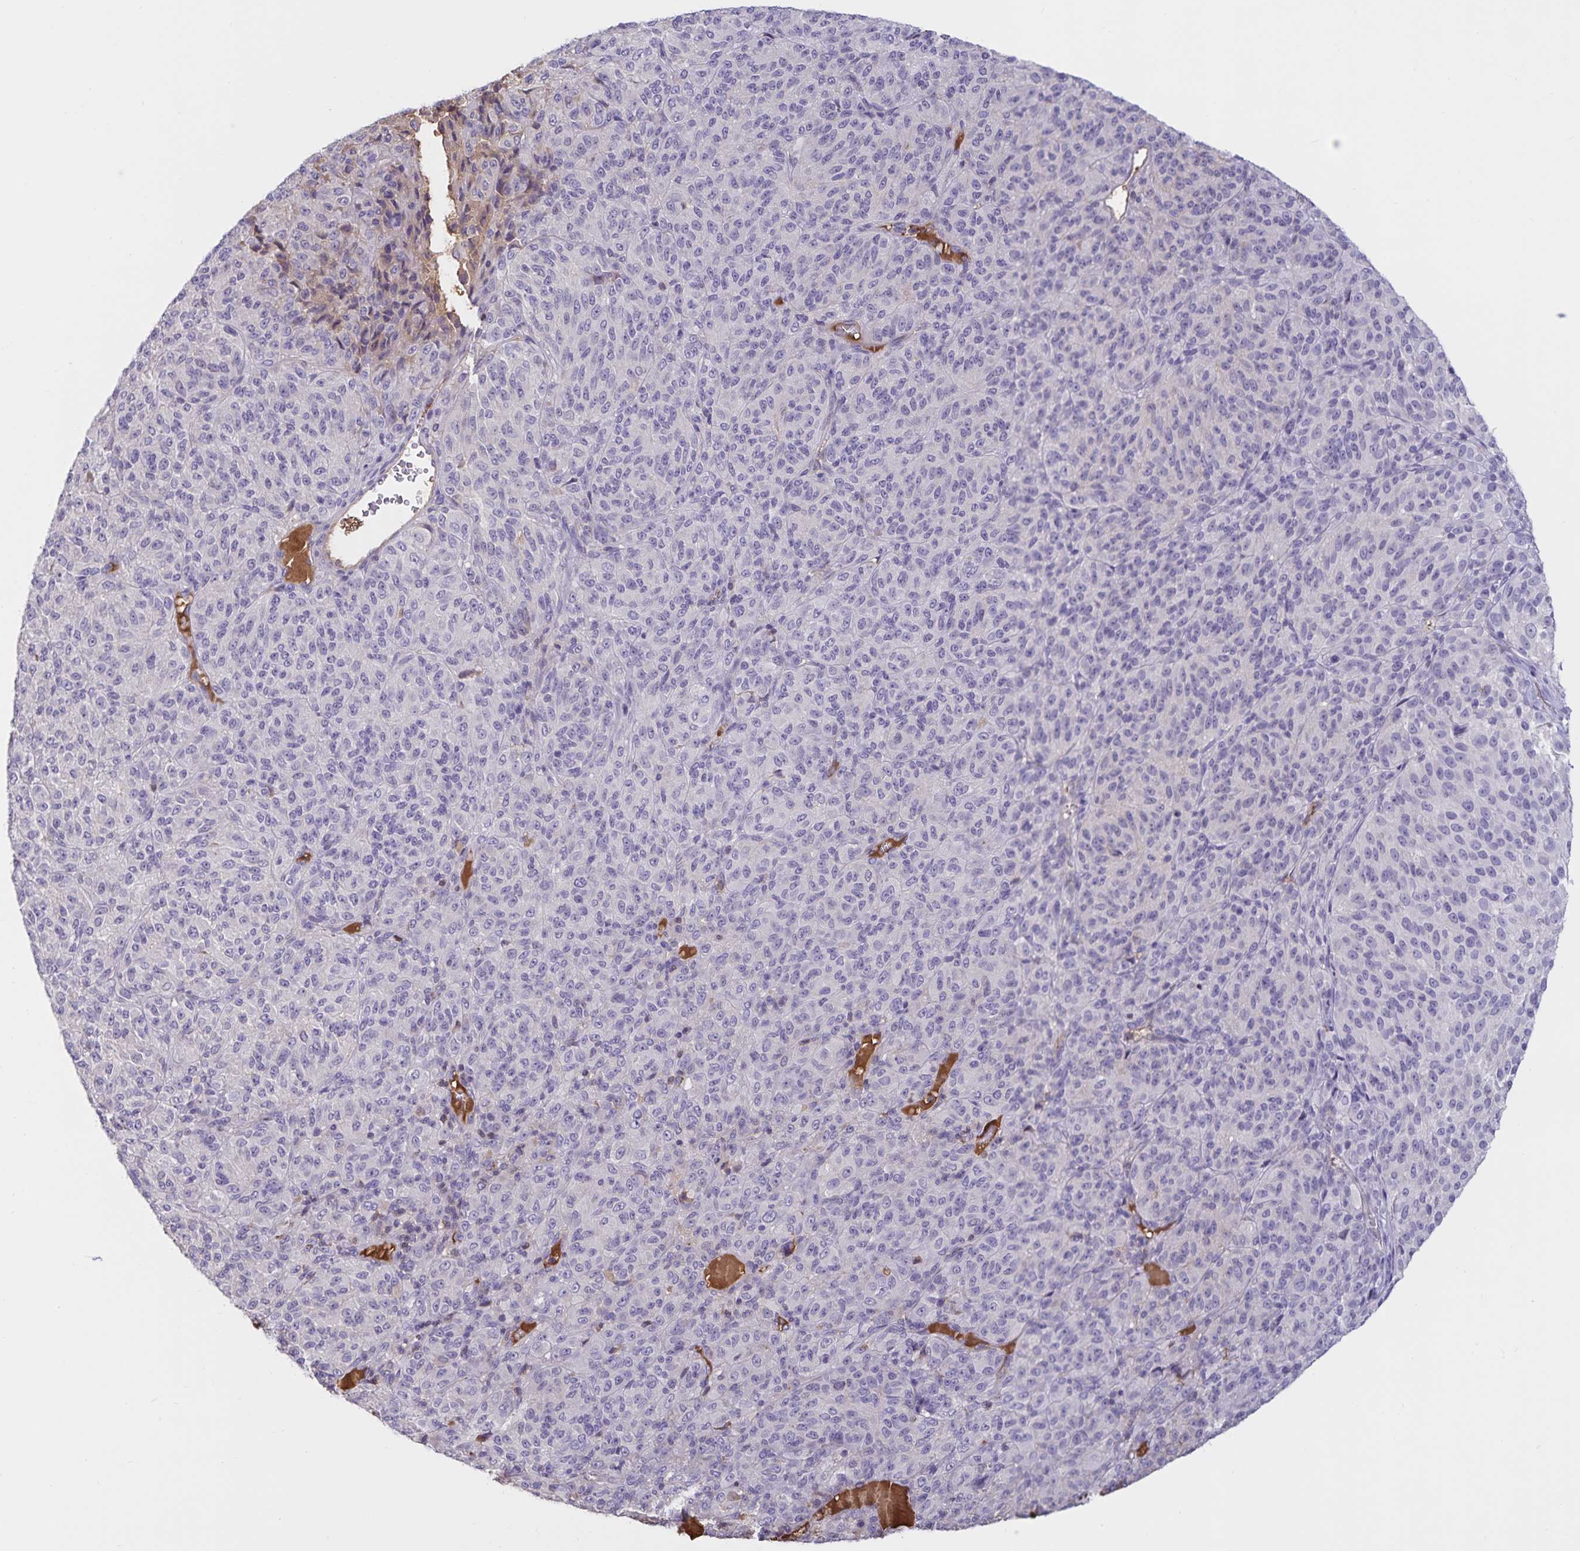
{"staining": {"intensity": "negative", "quantity": "none", "location": "none"}, "tissue": "melanoma", "cell_type": "Tumor cells", "image_type": "cancer", "snomed": [{"axis": "morphology", "description": "Malignant melanoma, Metastatic site"}, {"axis": "topography", "description": "Brain"}], "caption": "The histopathology image demonstrates no staining of tumor cells in melanoma.", "gene": "FGG", "patient": {"sex": "female", "age": 56}}